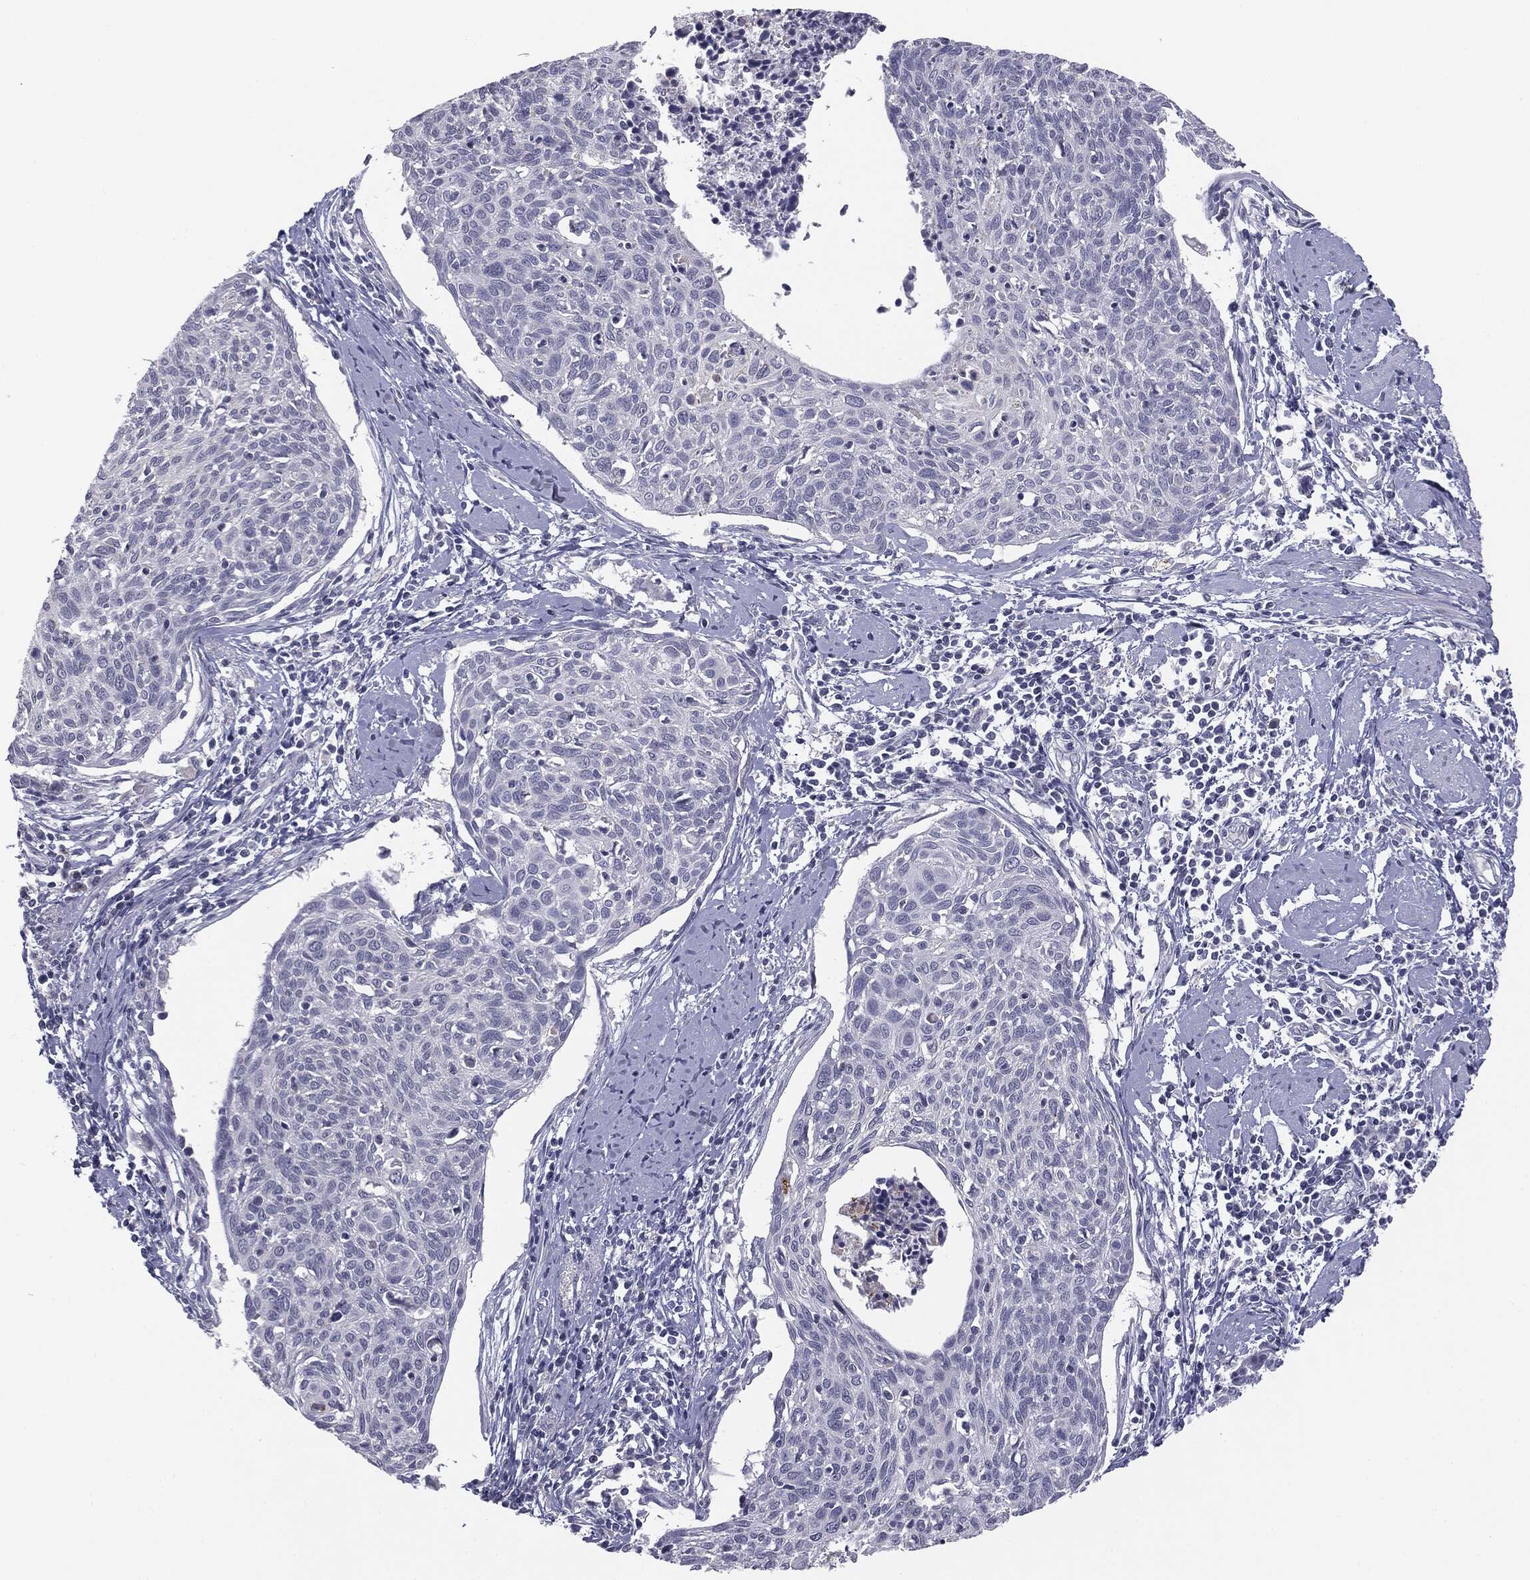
{"staining": {"intensity": "negative", "quantity": "none", "location": "none"}, "tissue": "cervical cancer", "cell_type": "Tumor cells", "image_type": "cancer", "snomed": [{"axis": "morphology", "description": "Squamous cell carcinoma, NOS"}, {"axis": "topography", "description": "Cervix"}], "caption": "The immunohistochemistry (IHC) histopathology image has no significant positivity in tumor cells of squamous cell carcinoma (cervical) tissue.", "gene": "MUC1", "patient": {"sex": "female", "age": 49}}